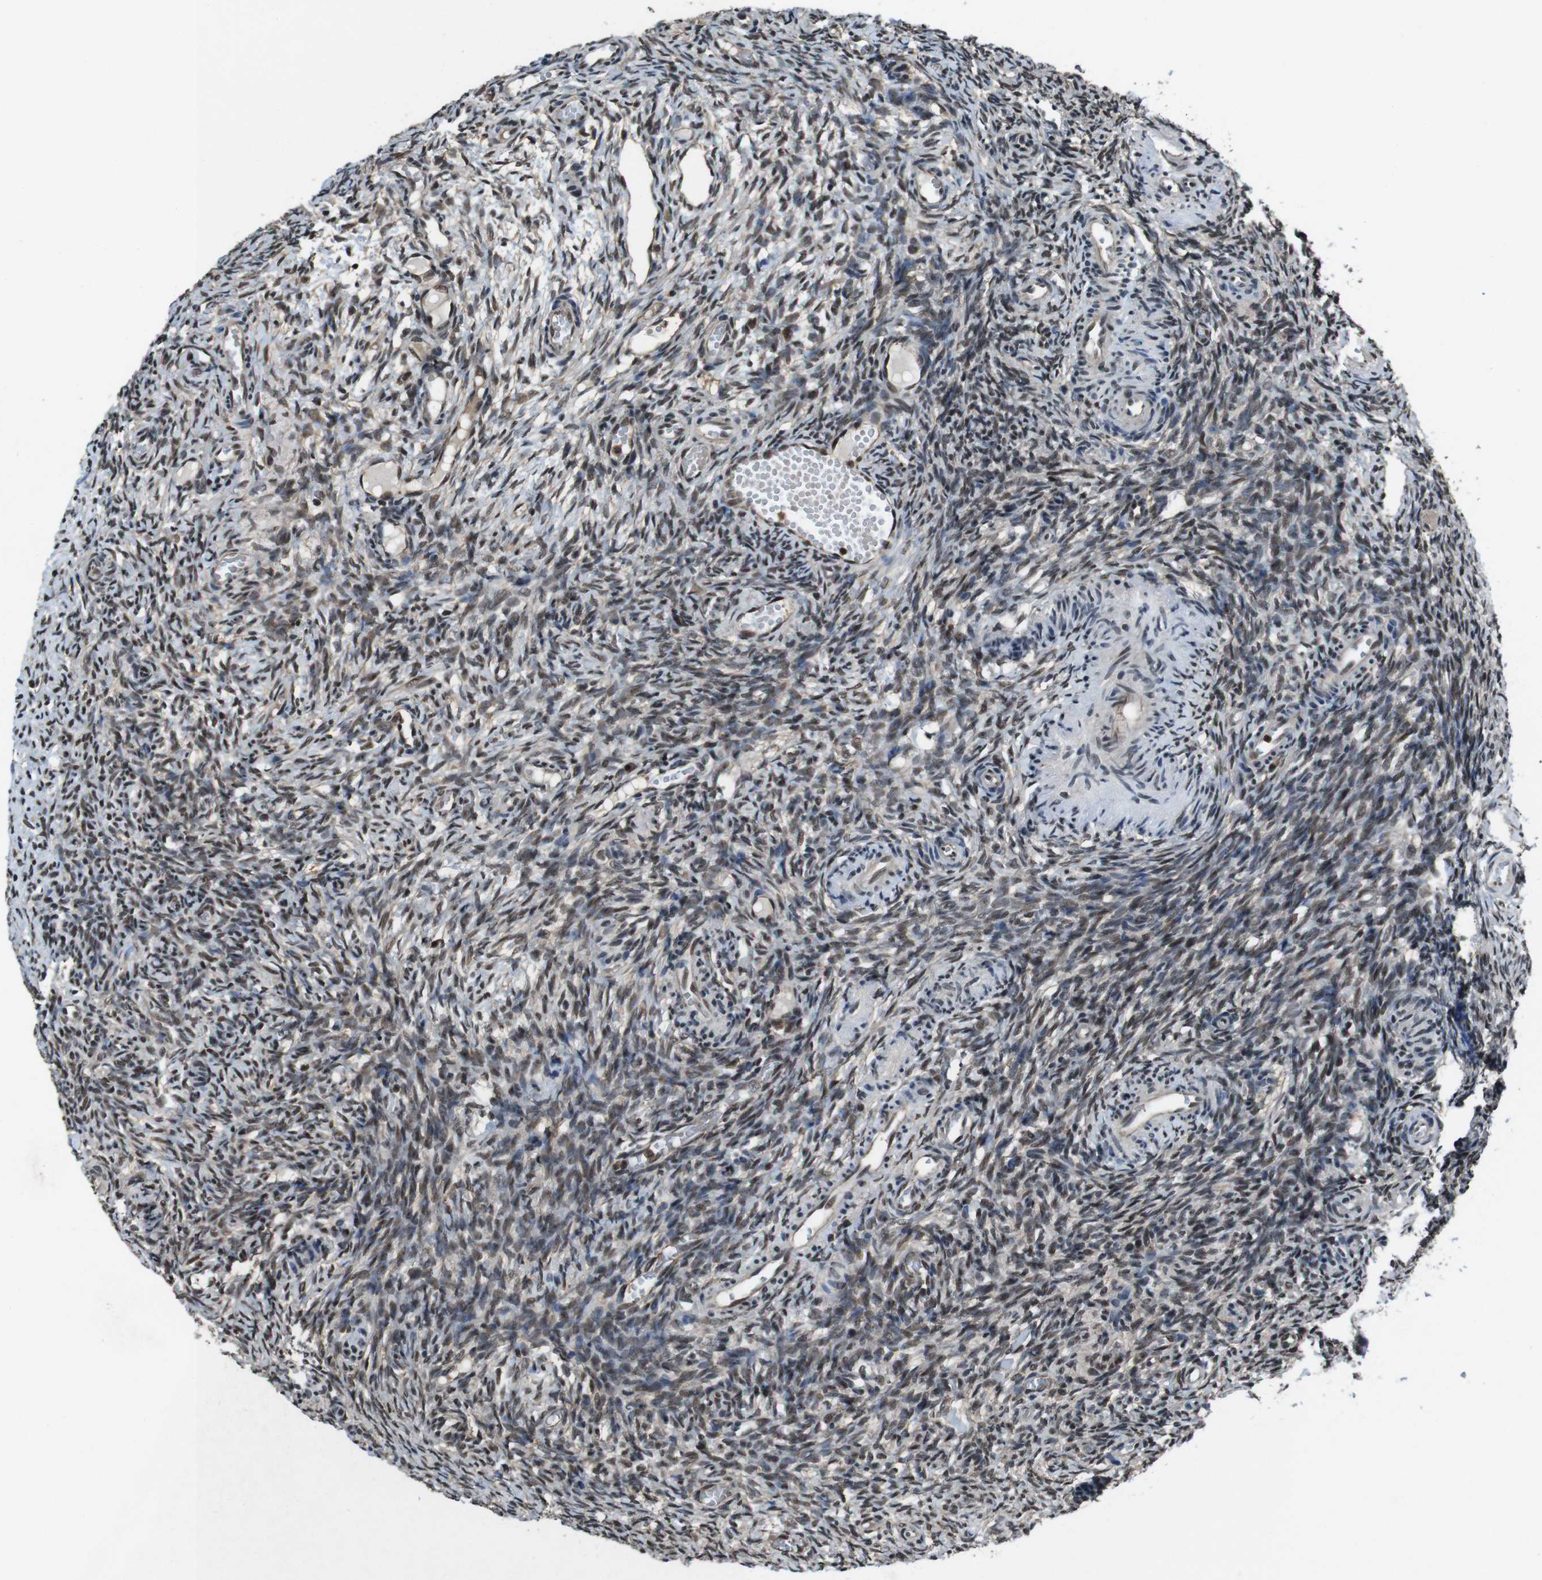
{"staining": {"intensity": "moderate", "quantity": ">75%", "location": "cytoplasmic/membranous,nuclear"}, "tissue": "ovary", "cell_type": "Follicle cells", "image_type": "normal", "snomed": [{"axis": "morphology", "description": "Normal tissue, NOS"}, {"axis": "topography", "description": "Ovary"}], "caption": "High-power microscopy captured an IHC image of benign ovary, revealing moderate cytoplasmic/membranous,nuclear positivity in approximately >75% of follicle cells.", "gene": "NR4A2", "patient": {"sex": "female", "age": 35}}